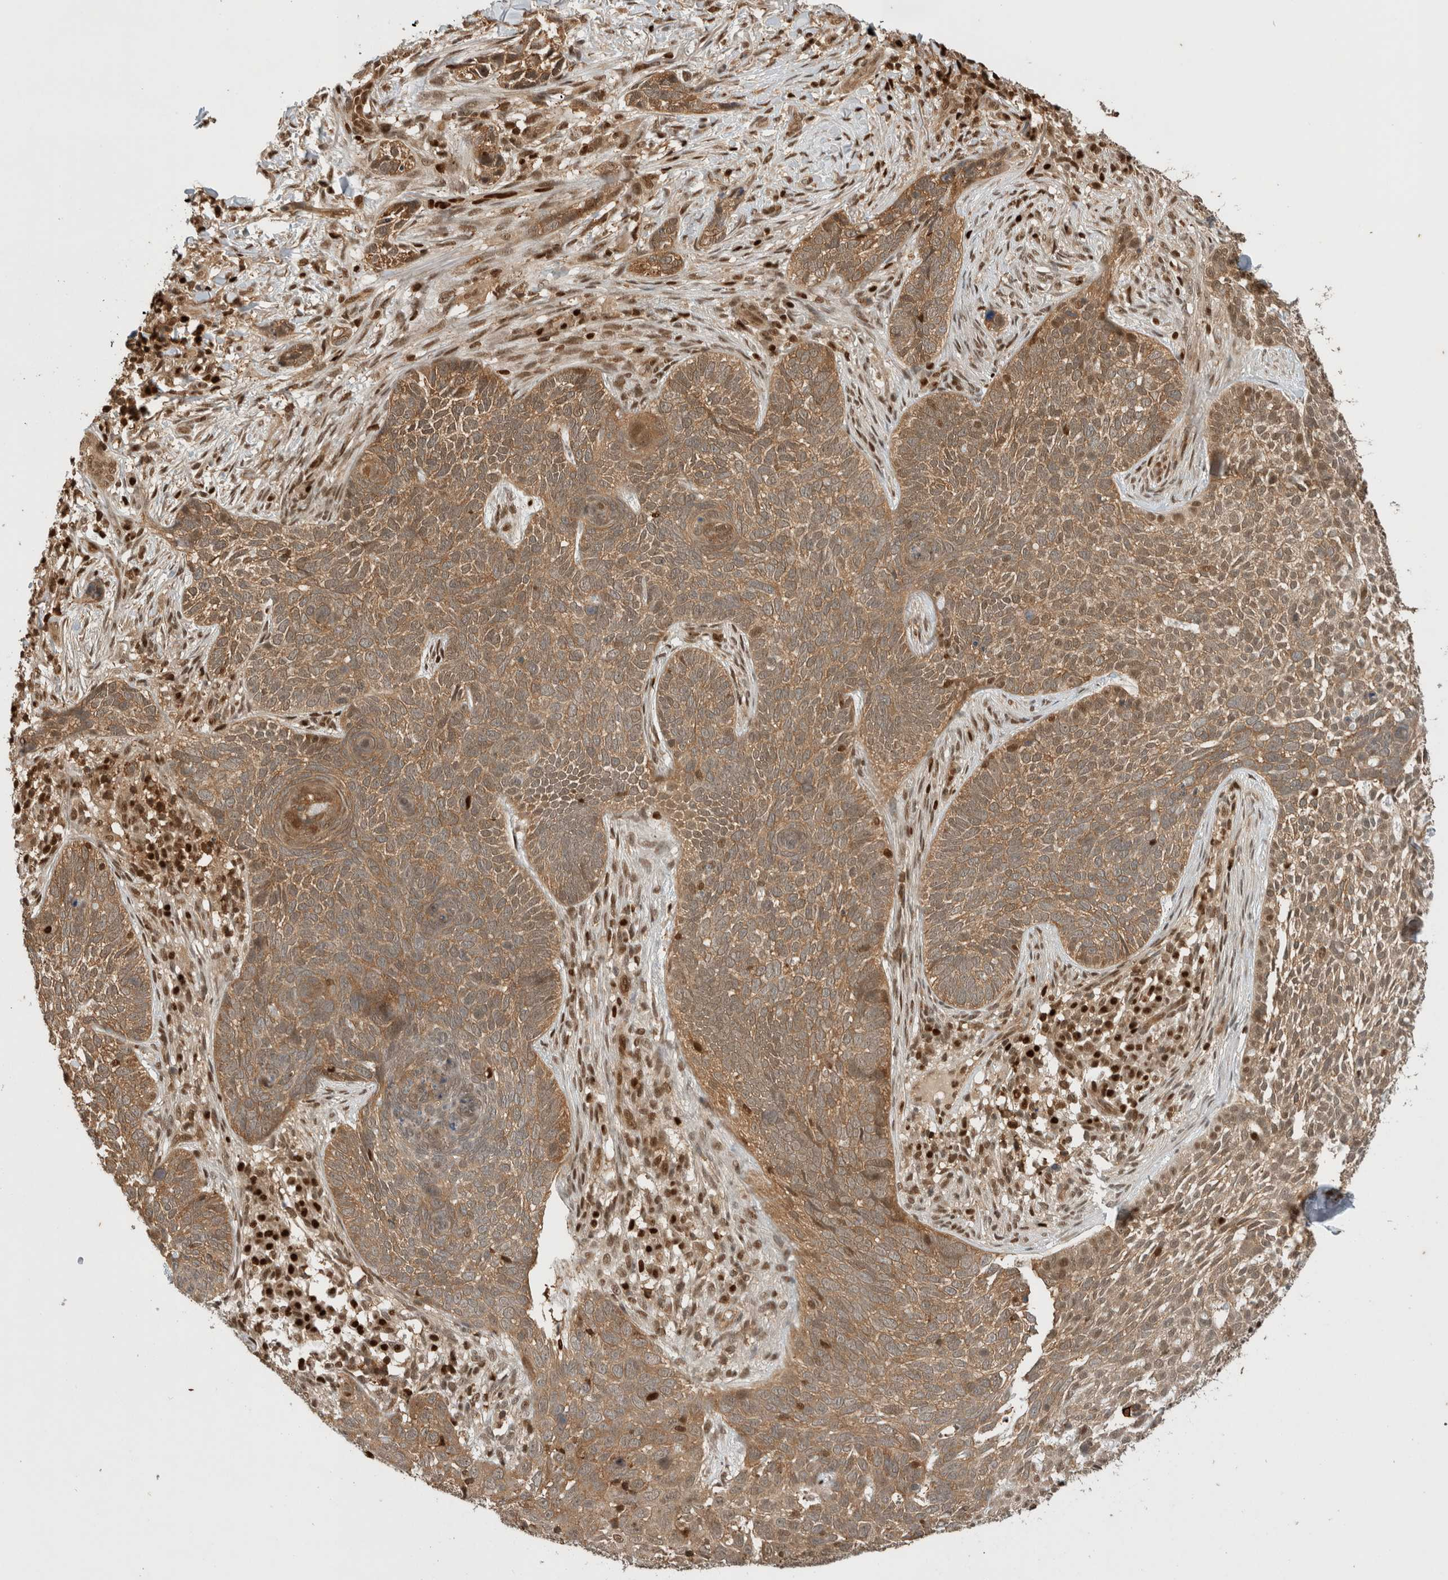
{"staining": {"intensity": "moderate", "quantity": ">75%", "location": "cytoplasmic/membranous"}, "tissue": "skin cancer", "cell_type": "Tumor cells", "image_type": "cancer", "snomed": [{"axis": "morphology", "description": "Basal cell carcinoma"}, {"axis": "topography", "description": "Skin"}], "caption": "About >75% of tumor cells in basal cell carcinoma (skin) show moderate cytoplasmic/membranous protein expression as visualized by brown immunohistochemical staining.", "gene": "SNRNP40", "patient": {"sex": "female", "age": 64}}